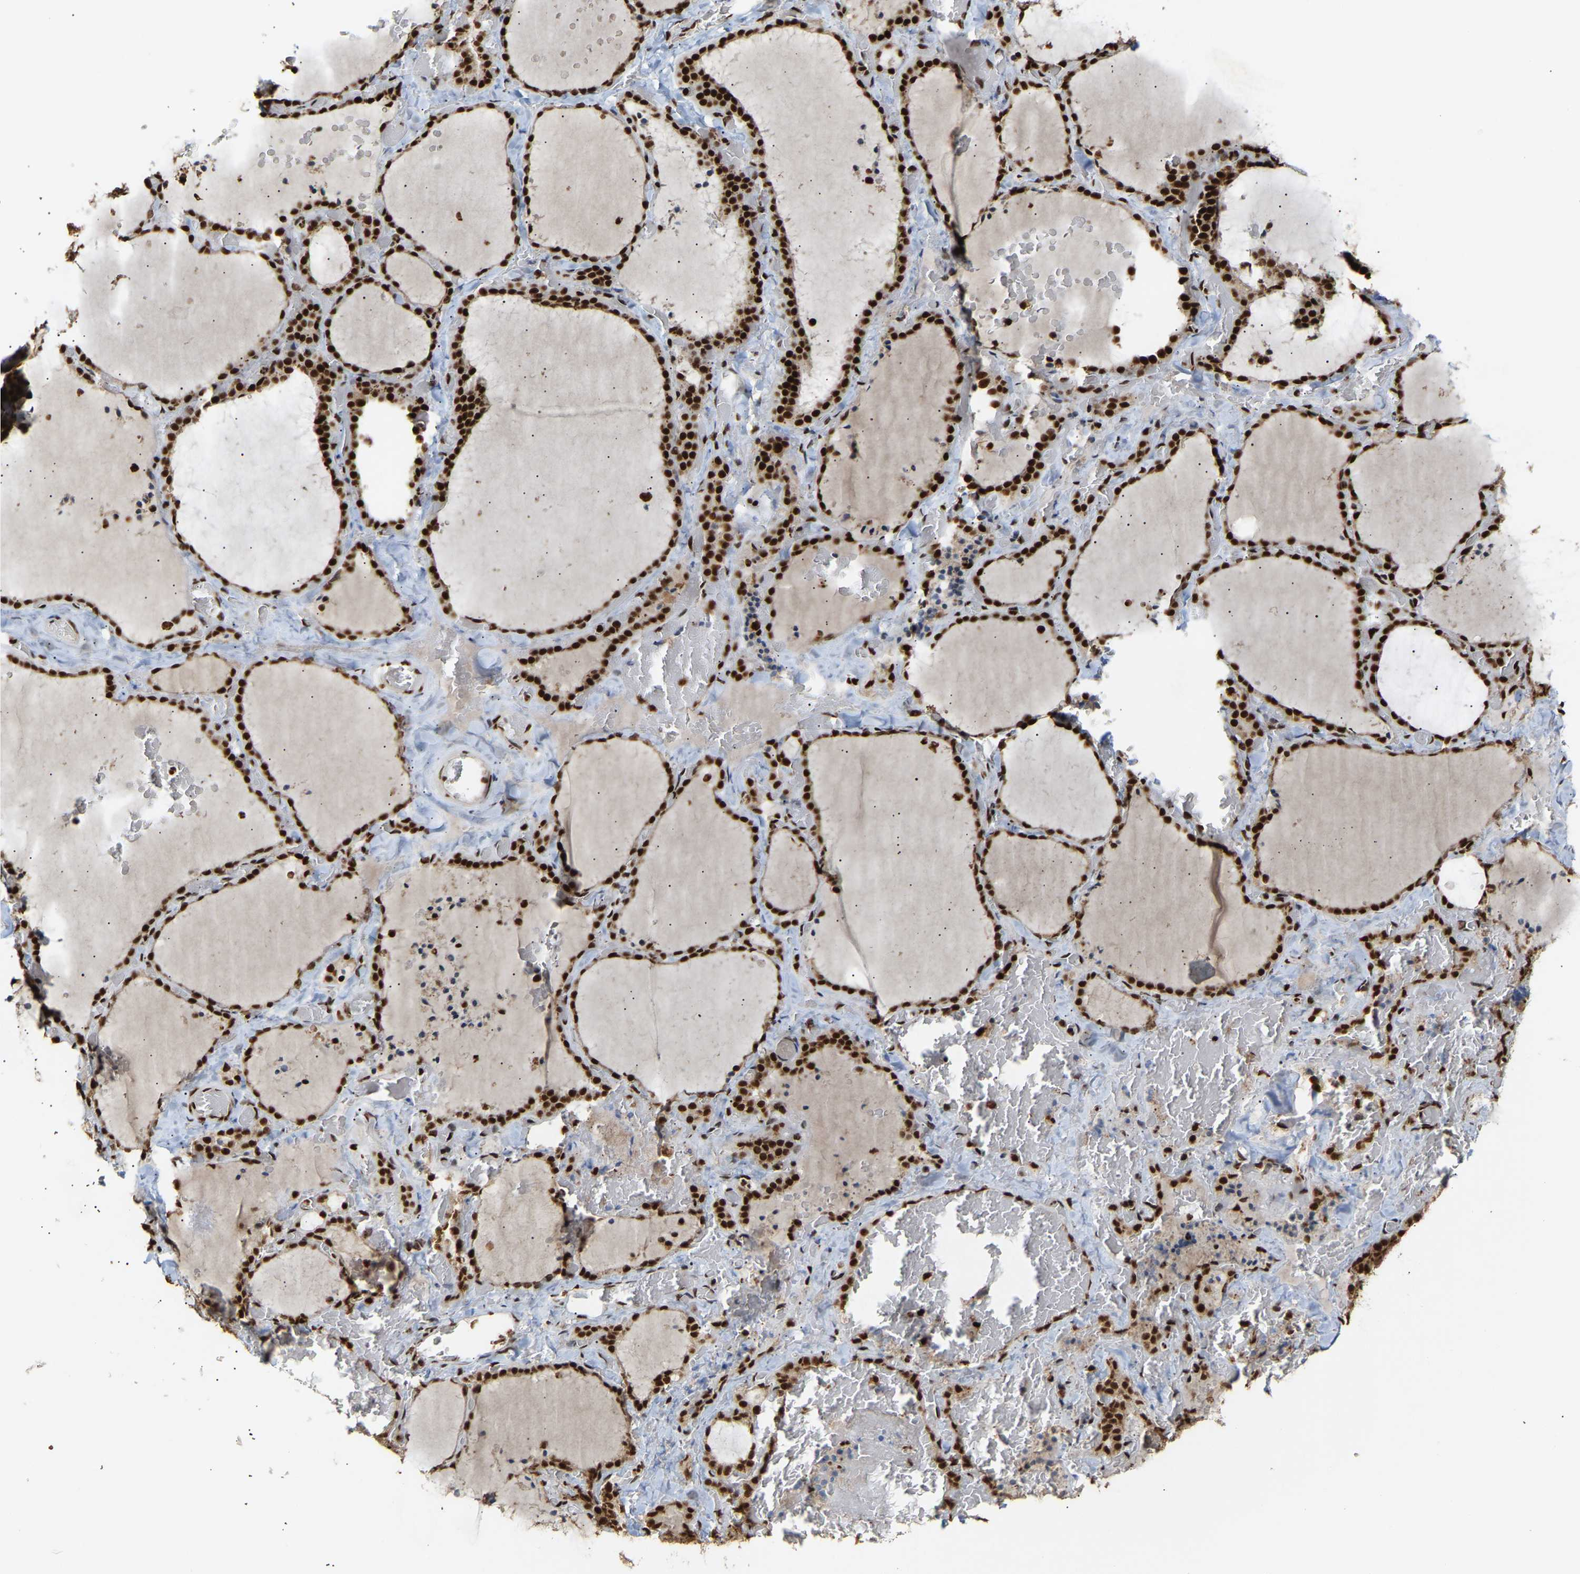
{"staining": {"intensity": "strong", "quantity": ">75%", "location": "cytoplasmic/membranous,nuclear"}, "tissue": "thyroid gland", "cell_type": "Glandular cells", "image_type": "normal", "snomed": [{"axis": "morphology", "description": "Normal tissue, NOS"}, {"axis": "topography", "description": "Thyroid gland"}], "caption": "Thyroid gland stained for a protein (brown) demonstrates strong cytoplasmic/membranous,nuclear positive positivity in about >75% of glandular cells.", "gene": "ALYREF", "patient": {"sex": "female", "age": 22}}